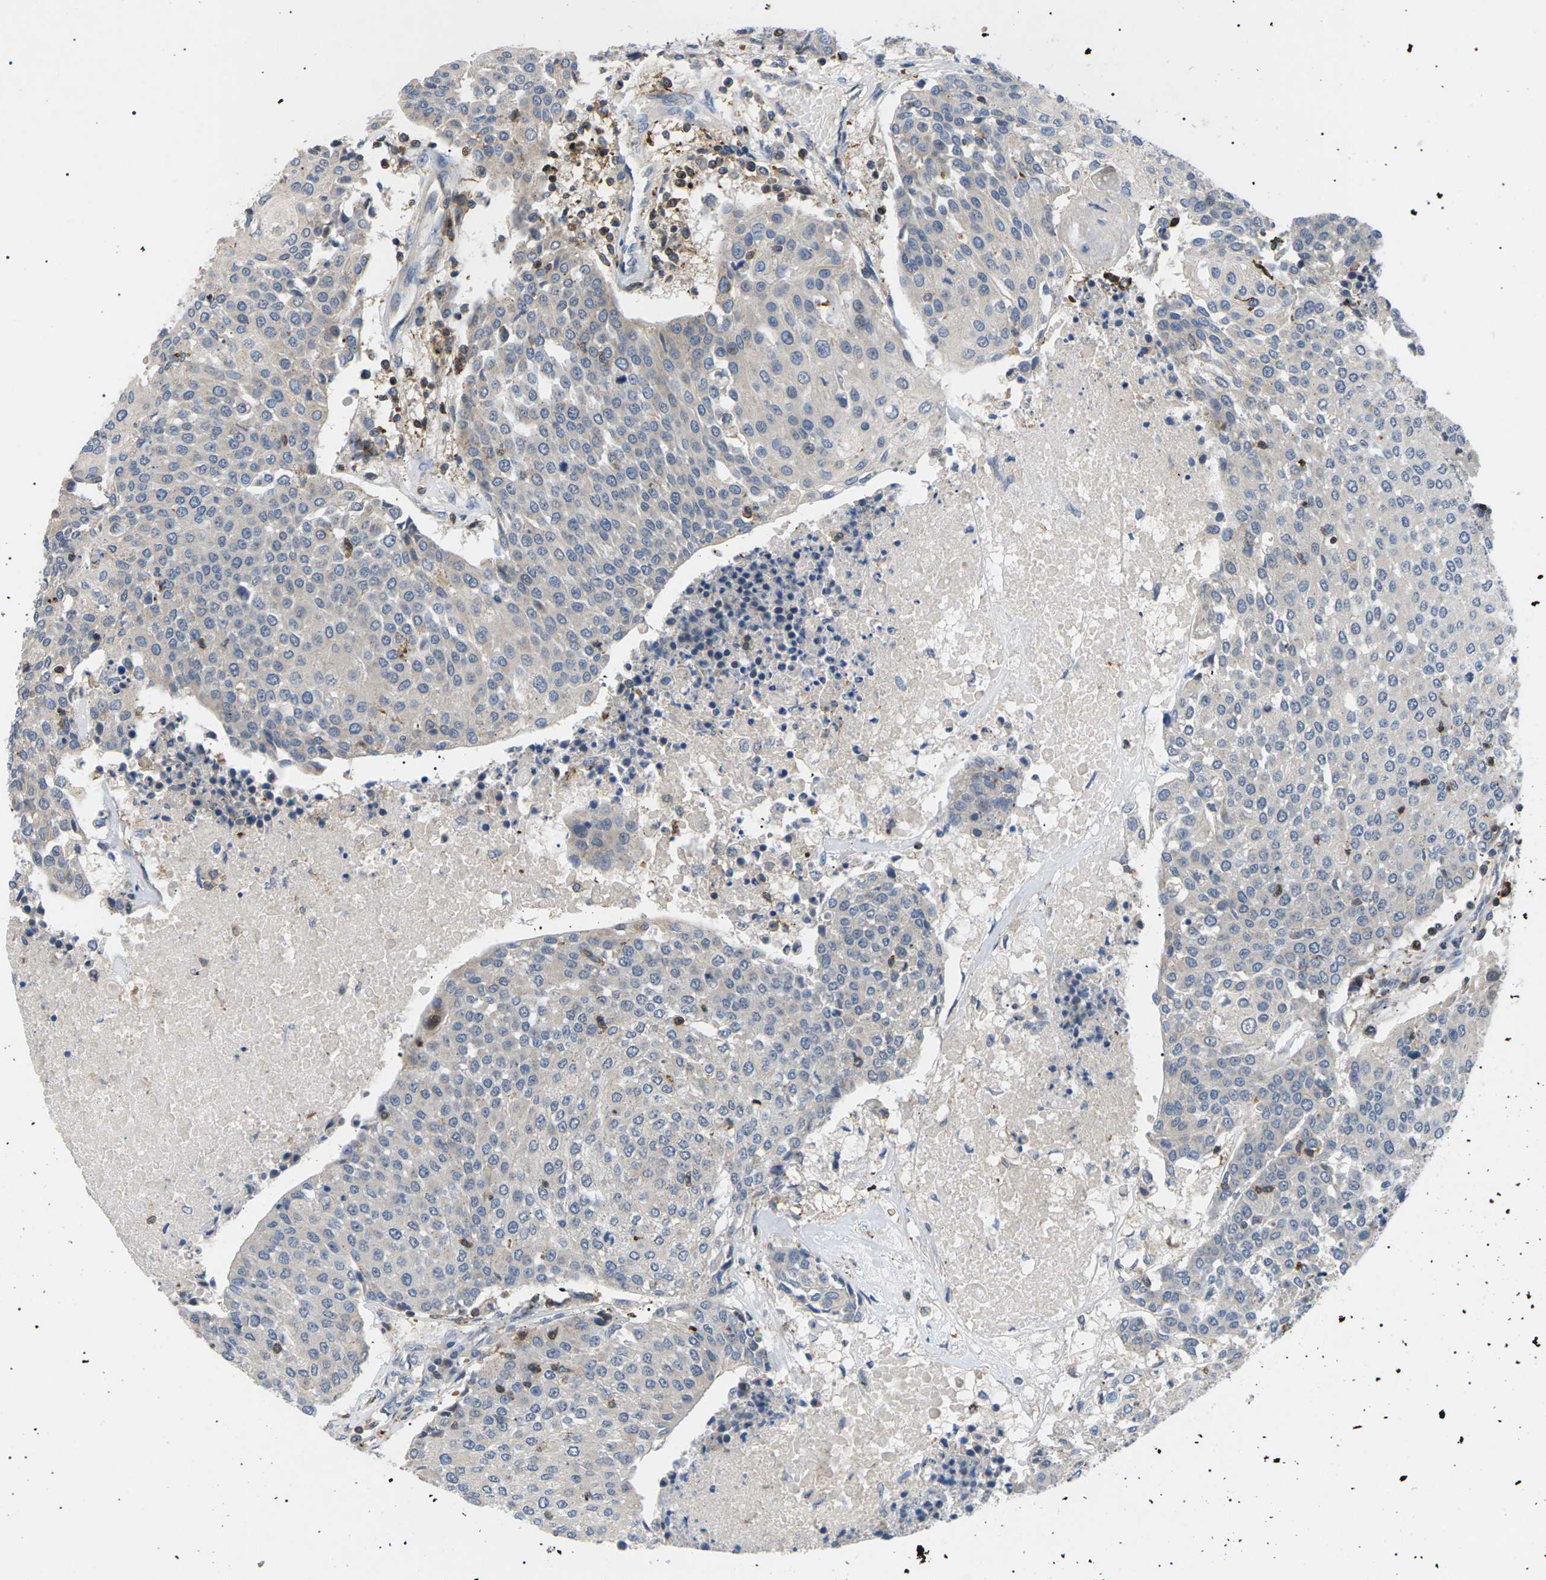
{"staining": {"intensity": "negative", "quantity": "none", "location": "none"}, "tissue": "urothelial cancer", "cell_type": "Tumor cells", "image_type": "cancer", "snomed": [{"axis": "morphology", "description": "Urothelial carcinoma, High grade"}, {"axis": "topography", "description": "Urinary bladder"}], "caption": "This is an immunohistochemistry (IHC) image of high-grade urothelial carcinoma. There is no expression in tumor cells.", "gene": "TMTC4", "patient": {"sex": "female", "age": 85}}